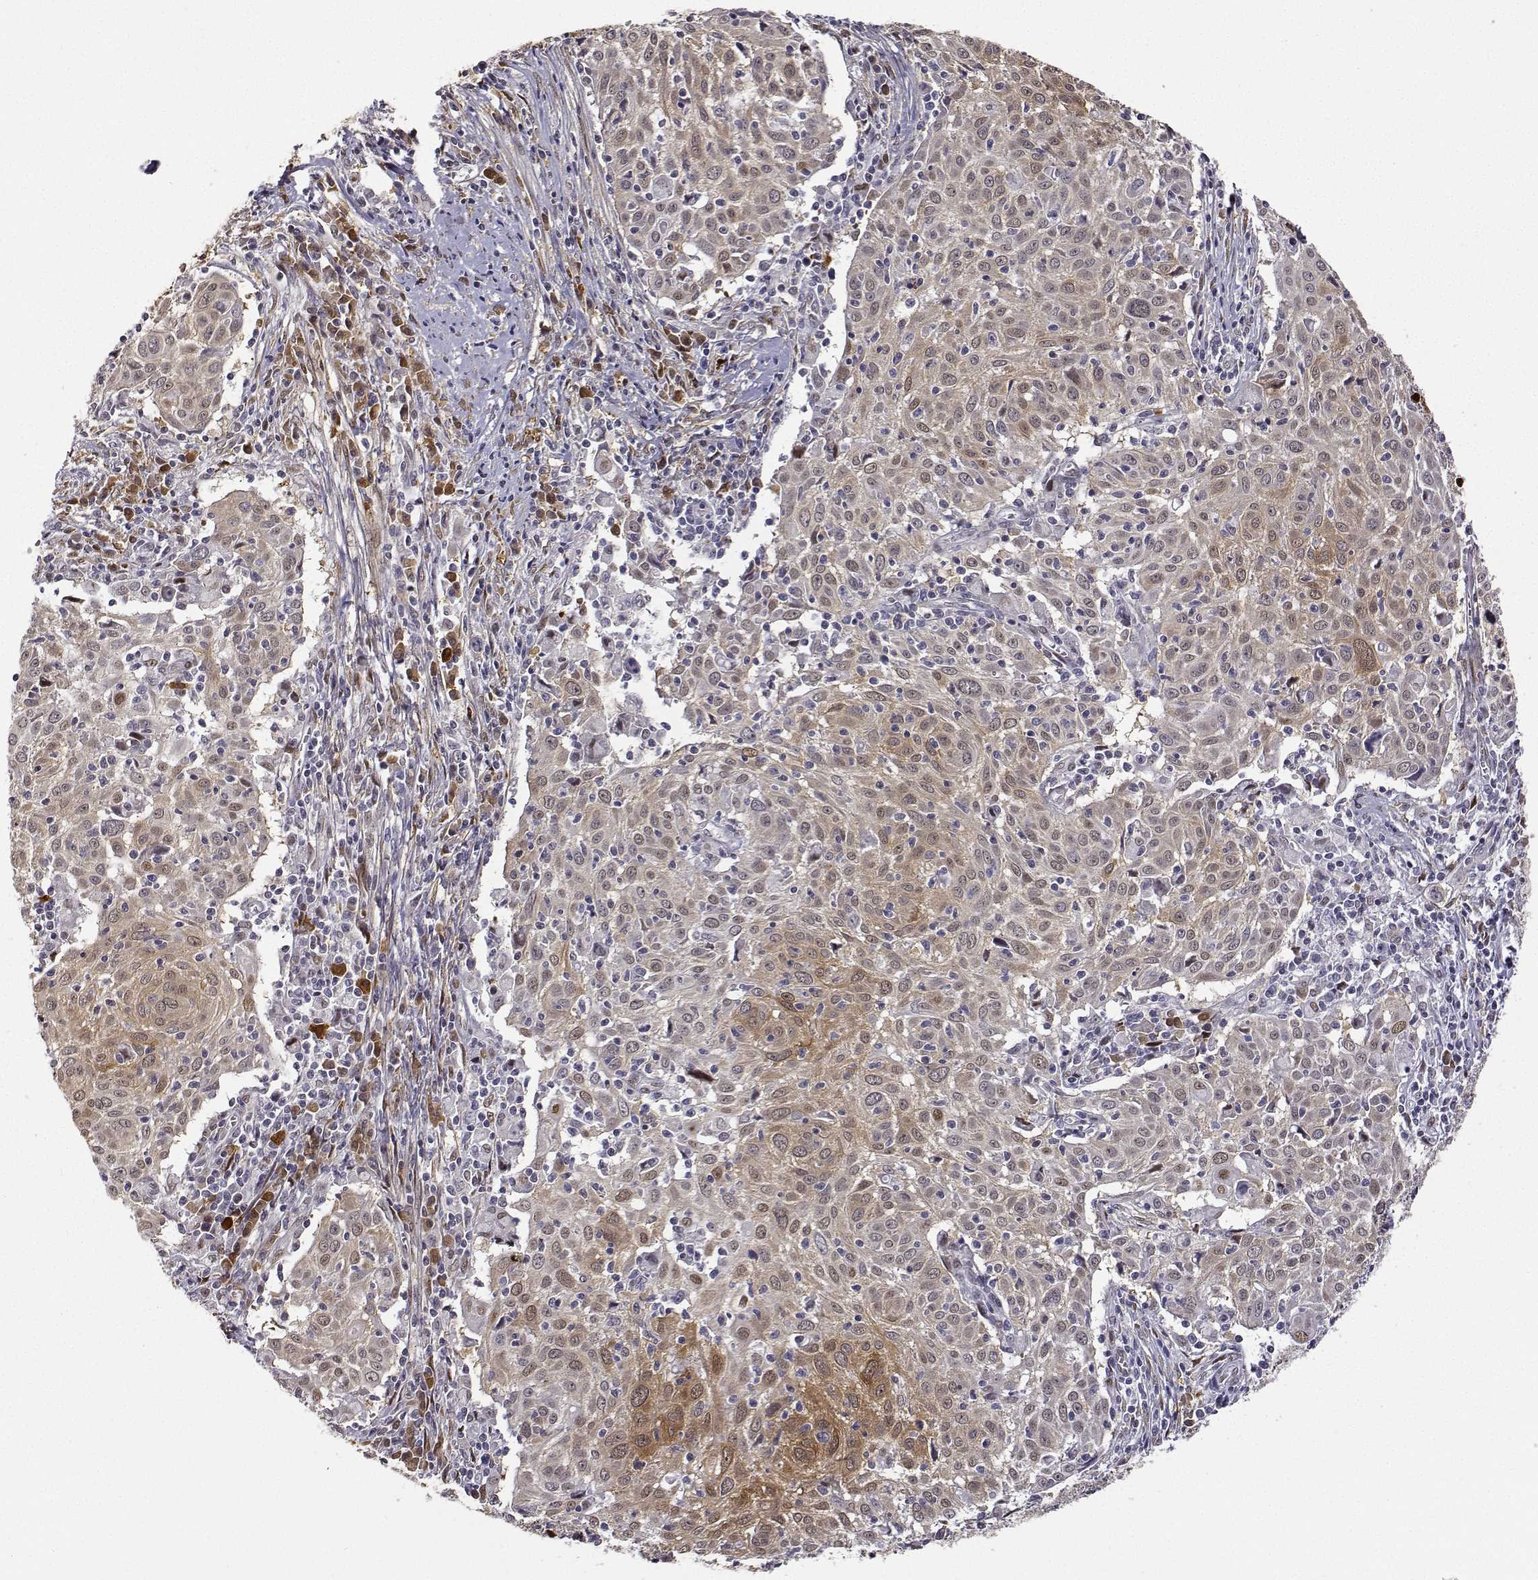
{"staining": {"intensity": "moderate", "quantity": "25%-75%", "location": "cytoplasmic/membranous,nuclear"}, "tissue": "cervical cancer", "cell_type": "Tumor cells", "image_type": "cancer", "snomed": [{"axis": "morphology", "description": "Squamous cell carcinoma, NOS"}, {"axis": "topography", "description": "Cervix"}], "caption": "Cervical cancer stained with immunohistochemistry (IHC) reveals moderate cytoplasmic/membranous and nuclear positivity in approximately 25%-75% of tumor cells. Nuclei are stained in blue.", "gene": "PHGDH", "patient": {"sex": "female", "age": 39}}